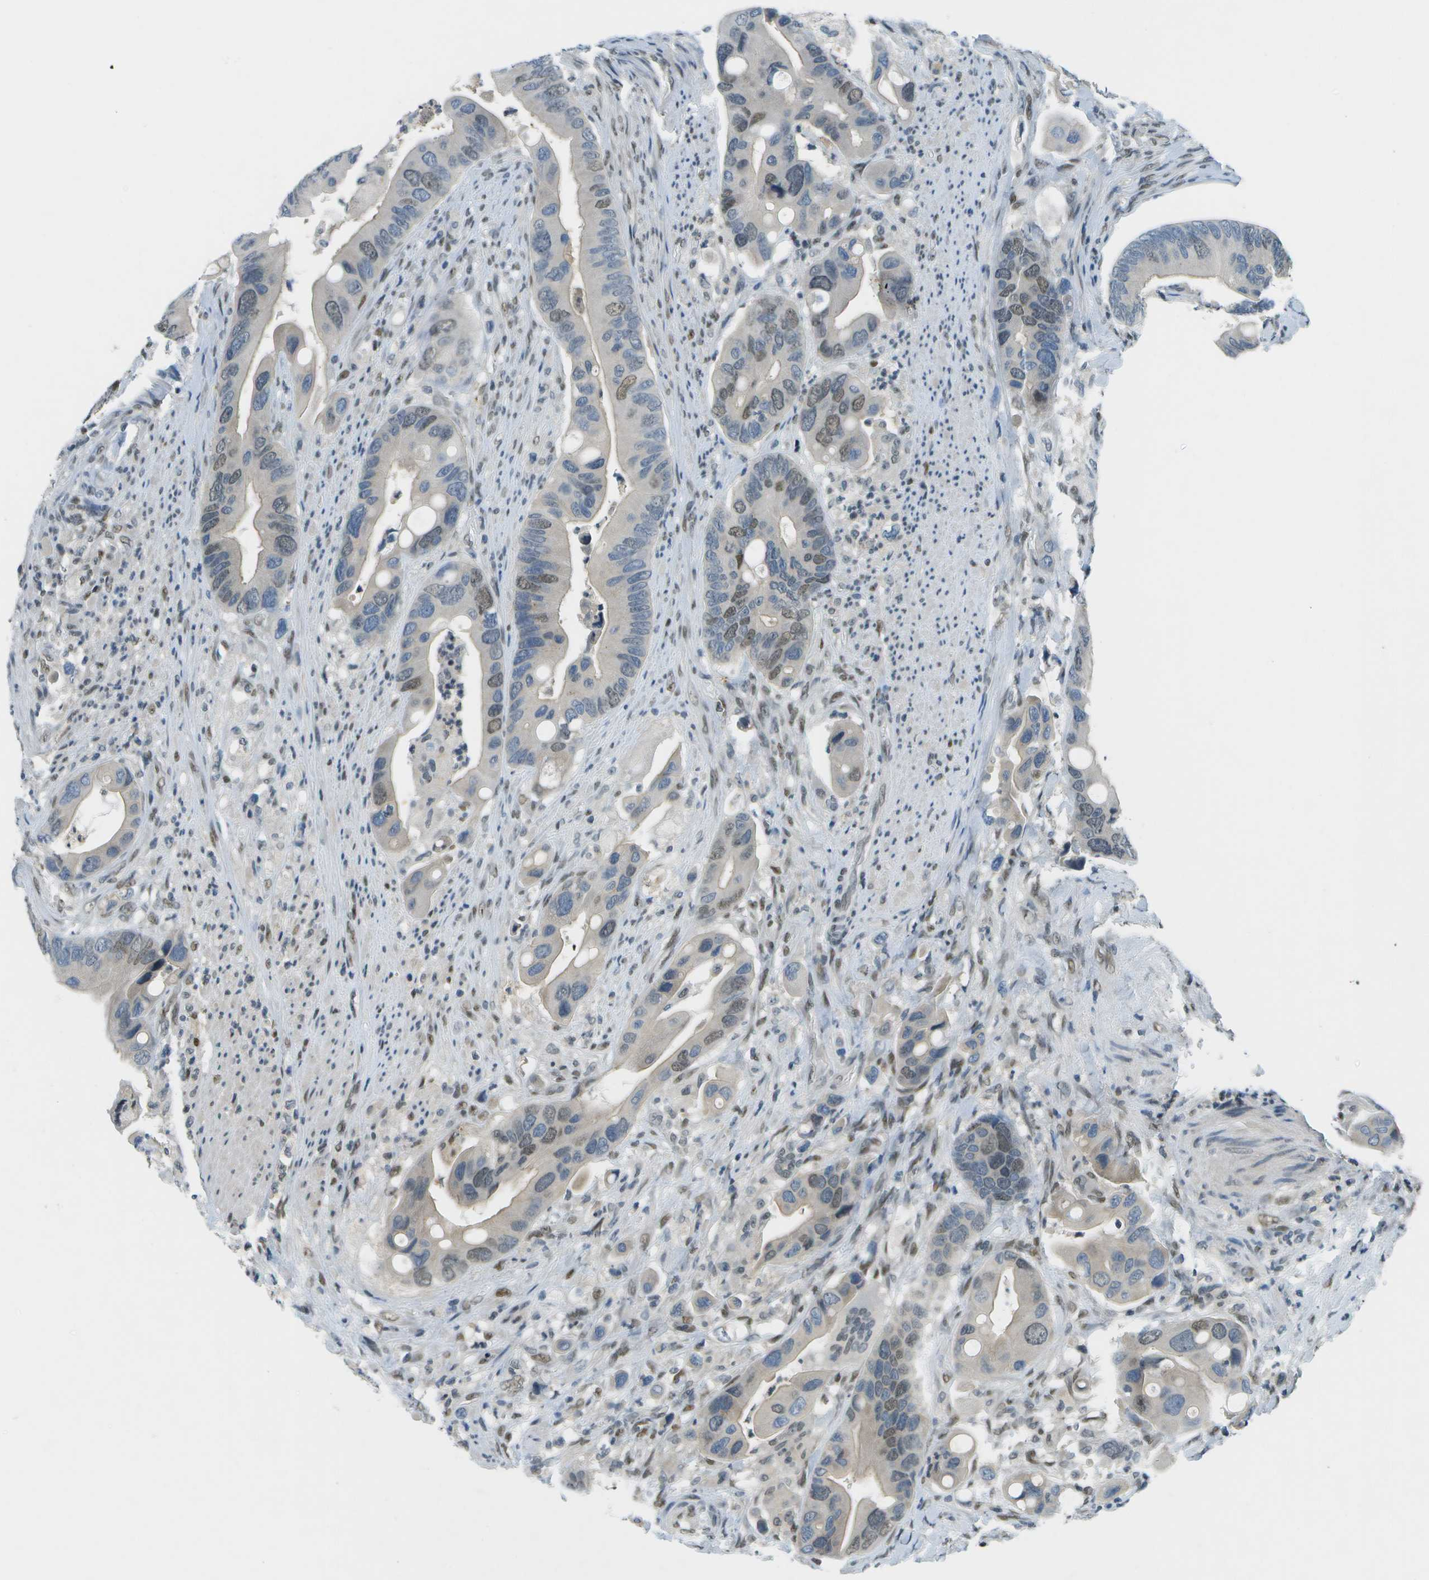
{"staining": {"intensity": "moderate", "quantity": "25%-75%", "location": "nuclear"}, "tissue": "colorectal cancer", "cell_type": "Tumor cells", "image_type": "cancer", "snomed": [{"axis": "morphology", "description": "Adenocarcinoma, NOS"}, {"axis": "topography", "description": "Rectum"}], "caption": "About 25%-75% of tumor cells in colorectal adenocarcinoma reveal moderate nuclear protein expression as visualized by brown immunohistochemical staining.", "gene": "CBX5", "patient": {"sex": "female", "age": 57}}